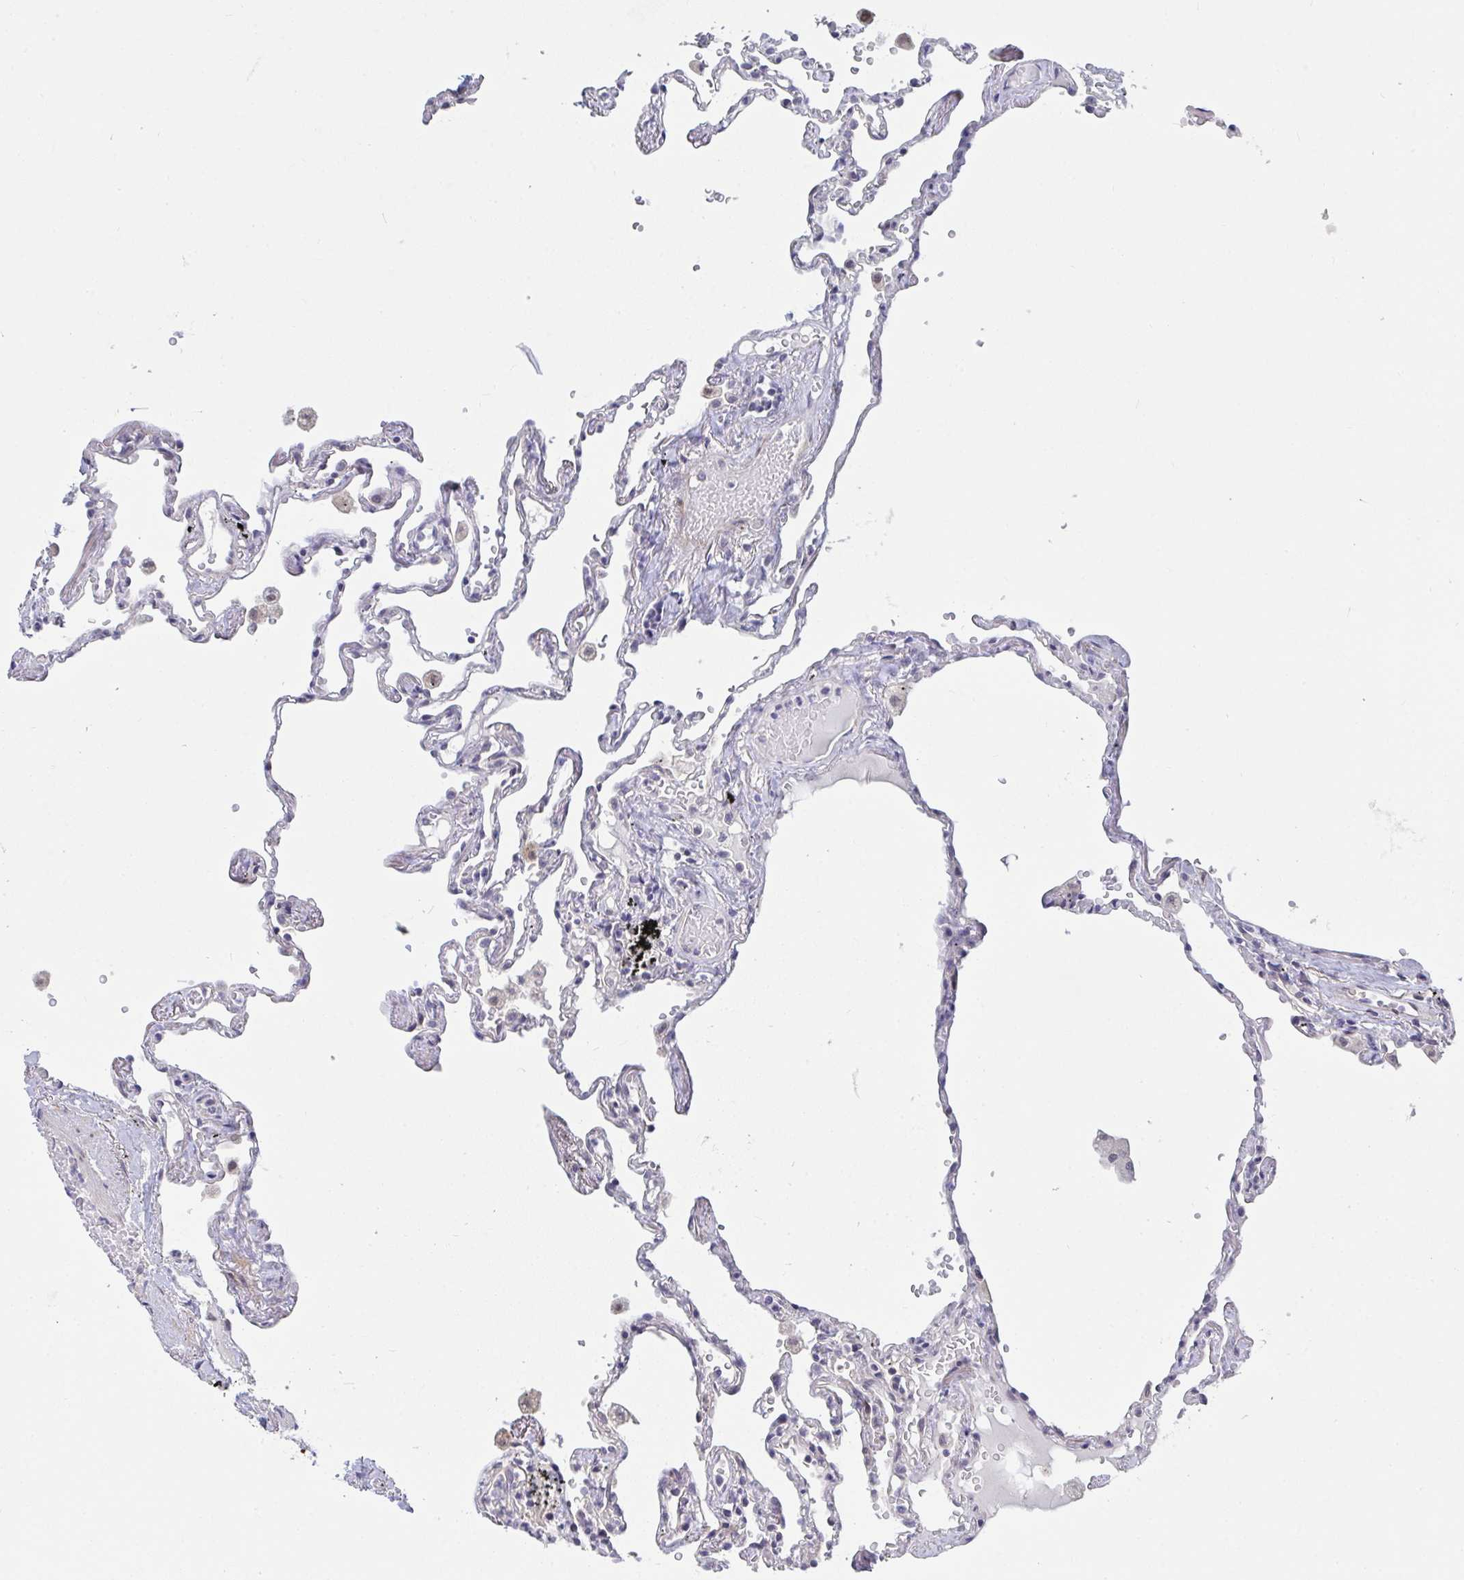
{"staining": {"intensity": "negative", "quantity": "none", "location": "none"}, "tissue": "lung", "cell_type": "Alveolar cells", "image_type": "normal", "snomed": [{"axis": "morphology", "description": "Normal tissue, NOS"}, {"axis": "topography", "description": "Lung"}], "caption": "An immunohistochemistry photomicrograph of unremarkable lung is shown. There is no staining in alveolar cells of lung. (Stains: DAB (3,3'-diaminobenzidine) immunohistochemistry (IHC) with hematoxylin counter stain, Microscopy: brightfield microscopy at high magnification).", "gene": "FAM156A", "patient": {"sex": "female", "age": 67}}